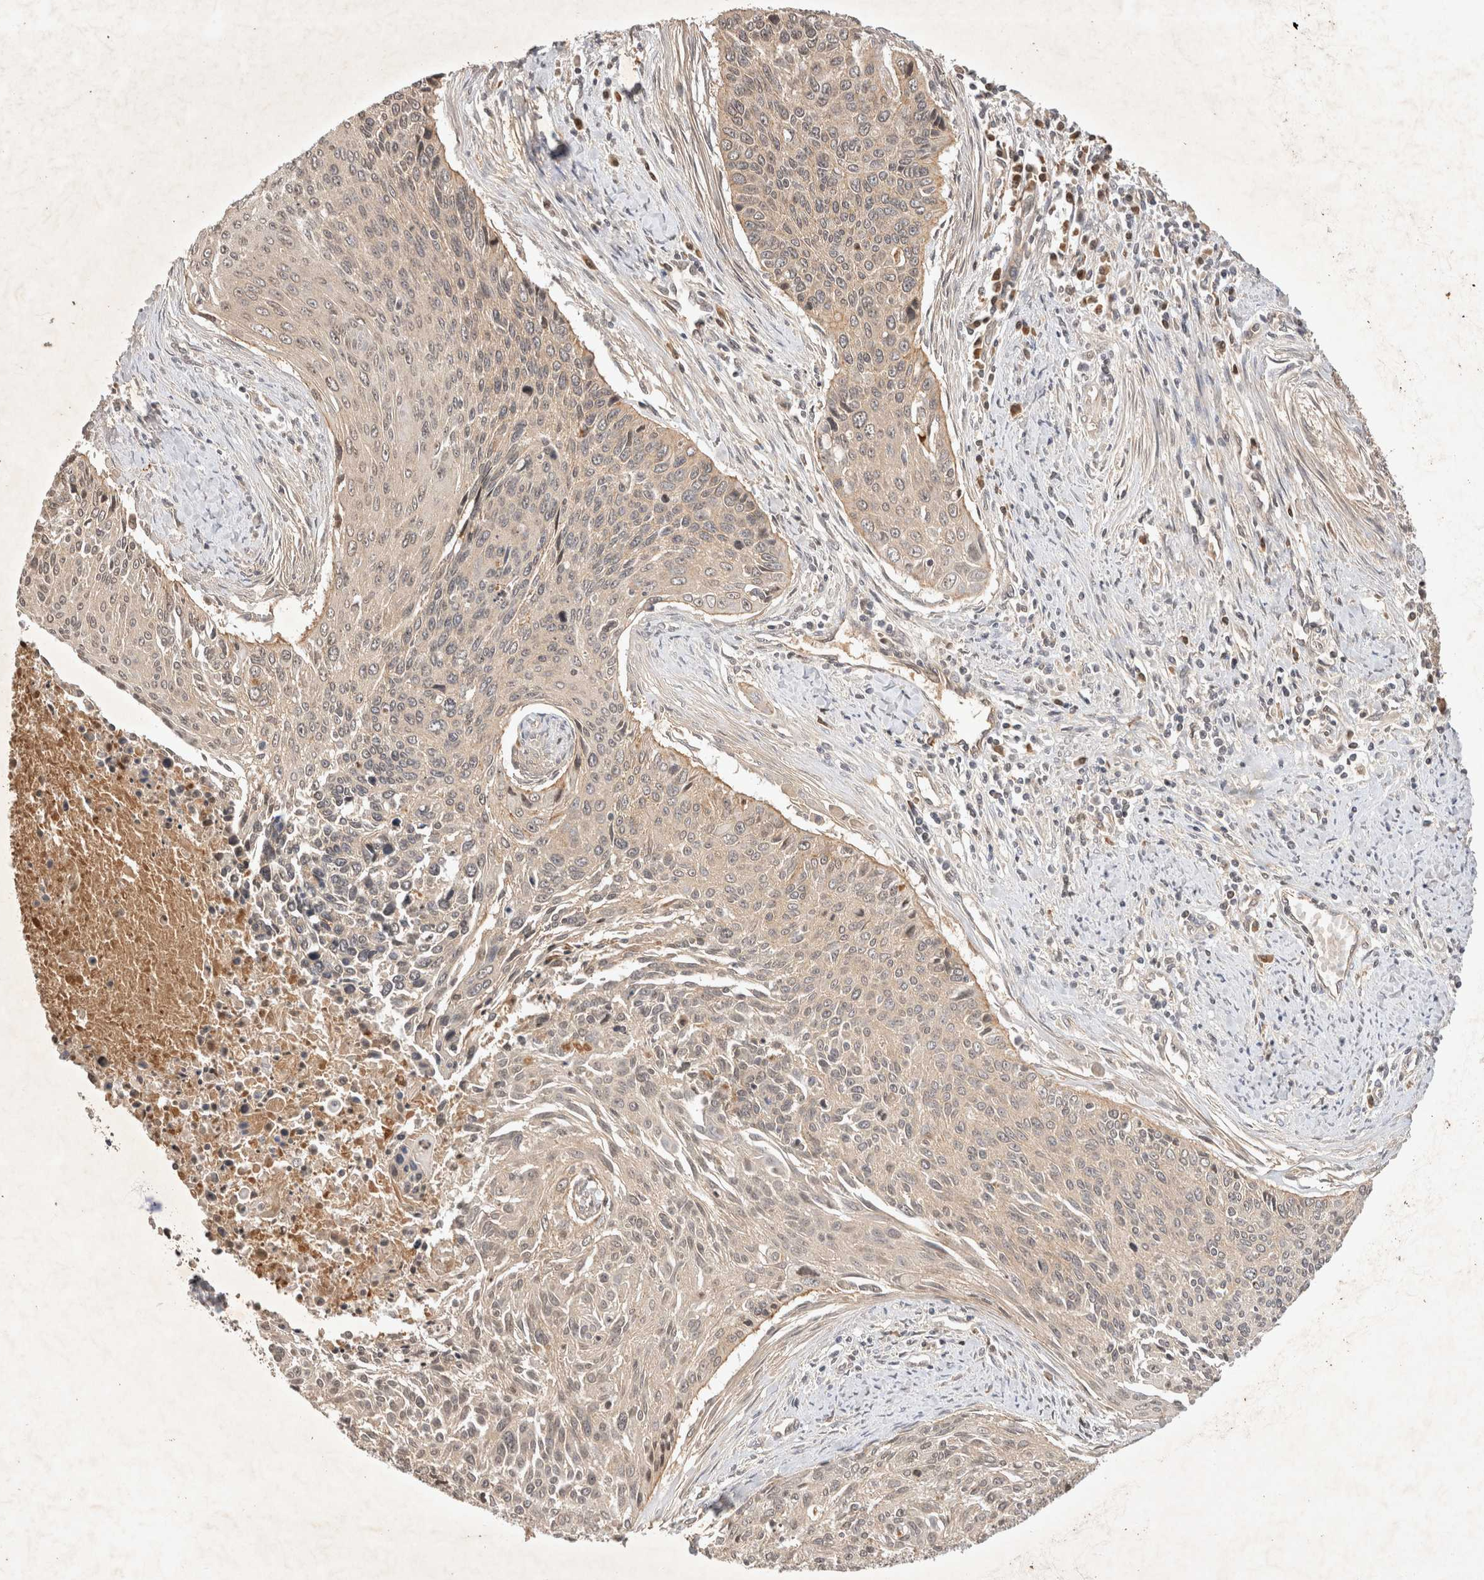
{"staining": {"intensity": "weak", "quantity": ">75%", "location": "cytoplasmic/membranous"}, "tissue": "cervical cancer", "cell_type": "Tumor cells", "image_type": "cancer", "snomed": [{"axis": "morphology", "description": "Squamous cell carcinoma, NOS"}, {"axis": "topography", "description": "Cervix"}], "caption": "Approximately >75% of tumor cells in cervical squamous cell carcinoma show weak cytoplasmic/membranous protein staining as visualized by brown immunohistochemical staining.", "gene": "YES1", "patient": {"sex": "female", "age": 55}}